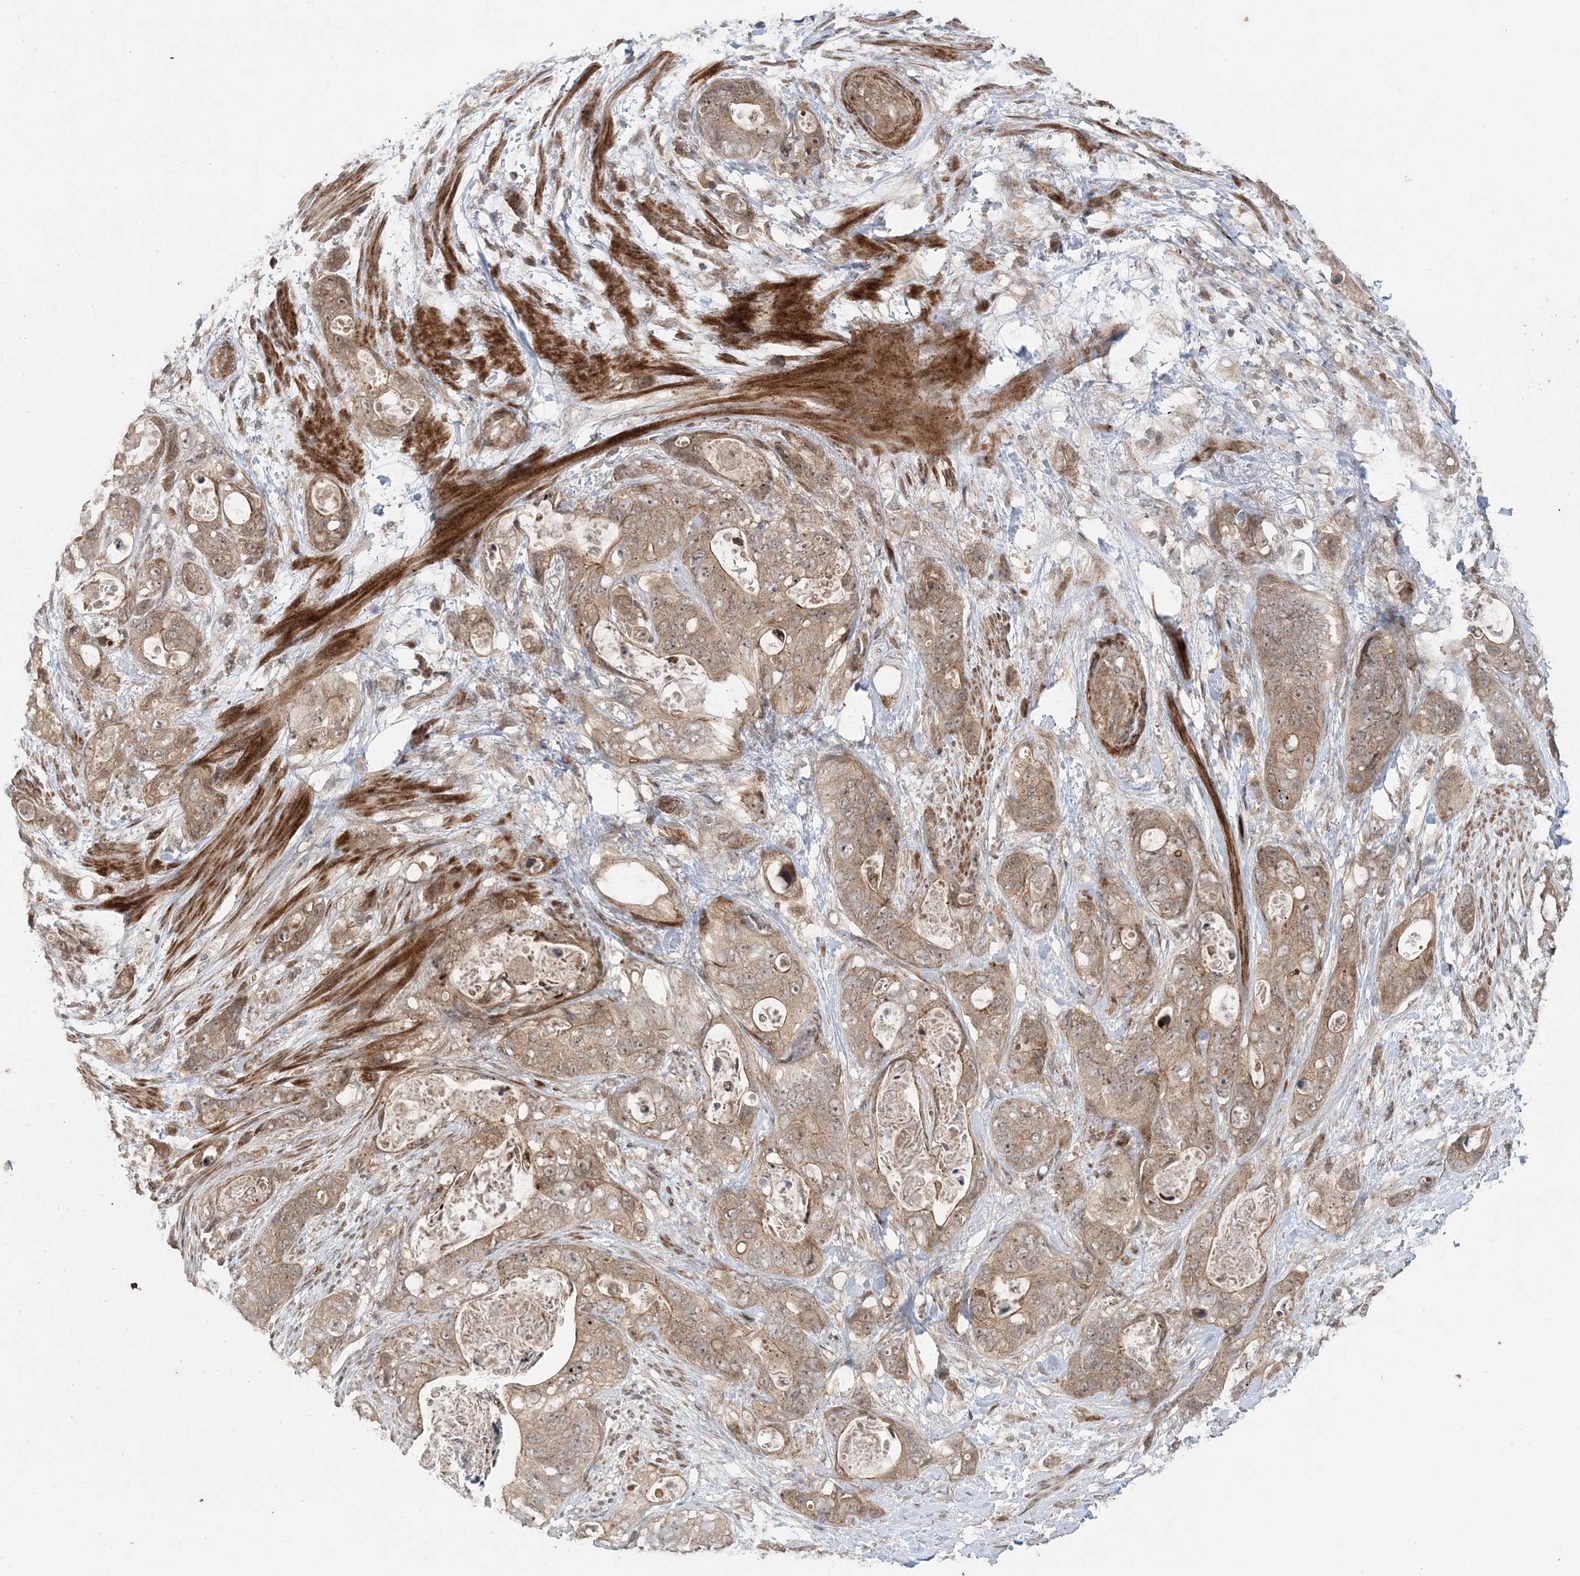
{"staining": {"intensity": "weak", "quantity": ">75%", "location": "cytoplasmic/membranous"}, "tissue": "stomach cancer", "cell_type": "Tumor cells", "image_type": "cancer", "snomed": [{"axis": "morphology", "description": "Adenocarcinoma, NOS"}, {"axis": "topography", "description": "Stomach"}], "caption": "Tumor cells display low levels of weak cytoplasmic/membranous expression in about >75% of cells in human stomach cancer. (DAB IHC, brown staining for protein, blue staining for nuclei).", "gene": "UBTD2", "patient": {"sex": "female", "age": 89}}